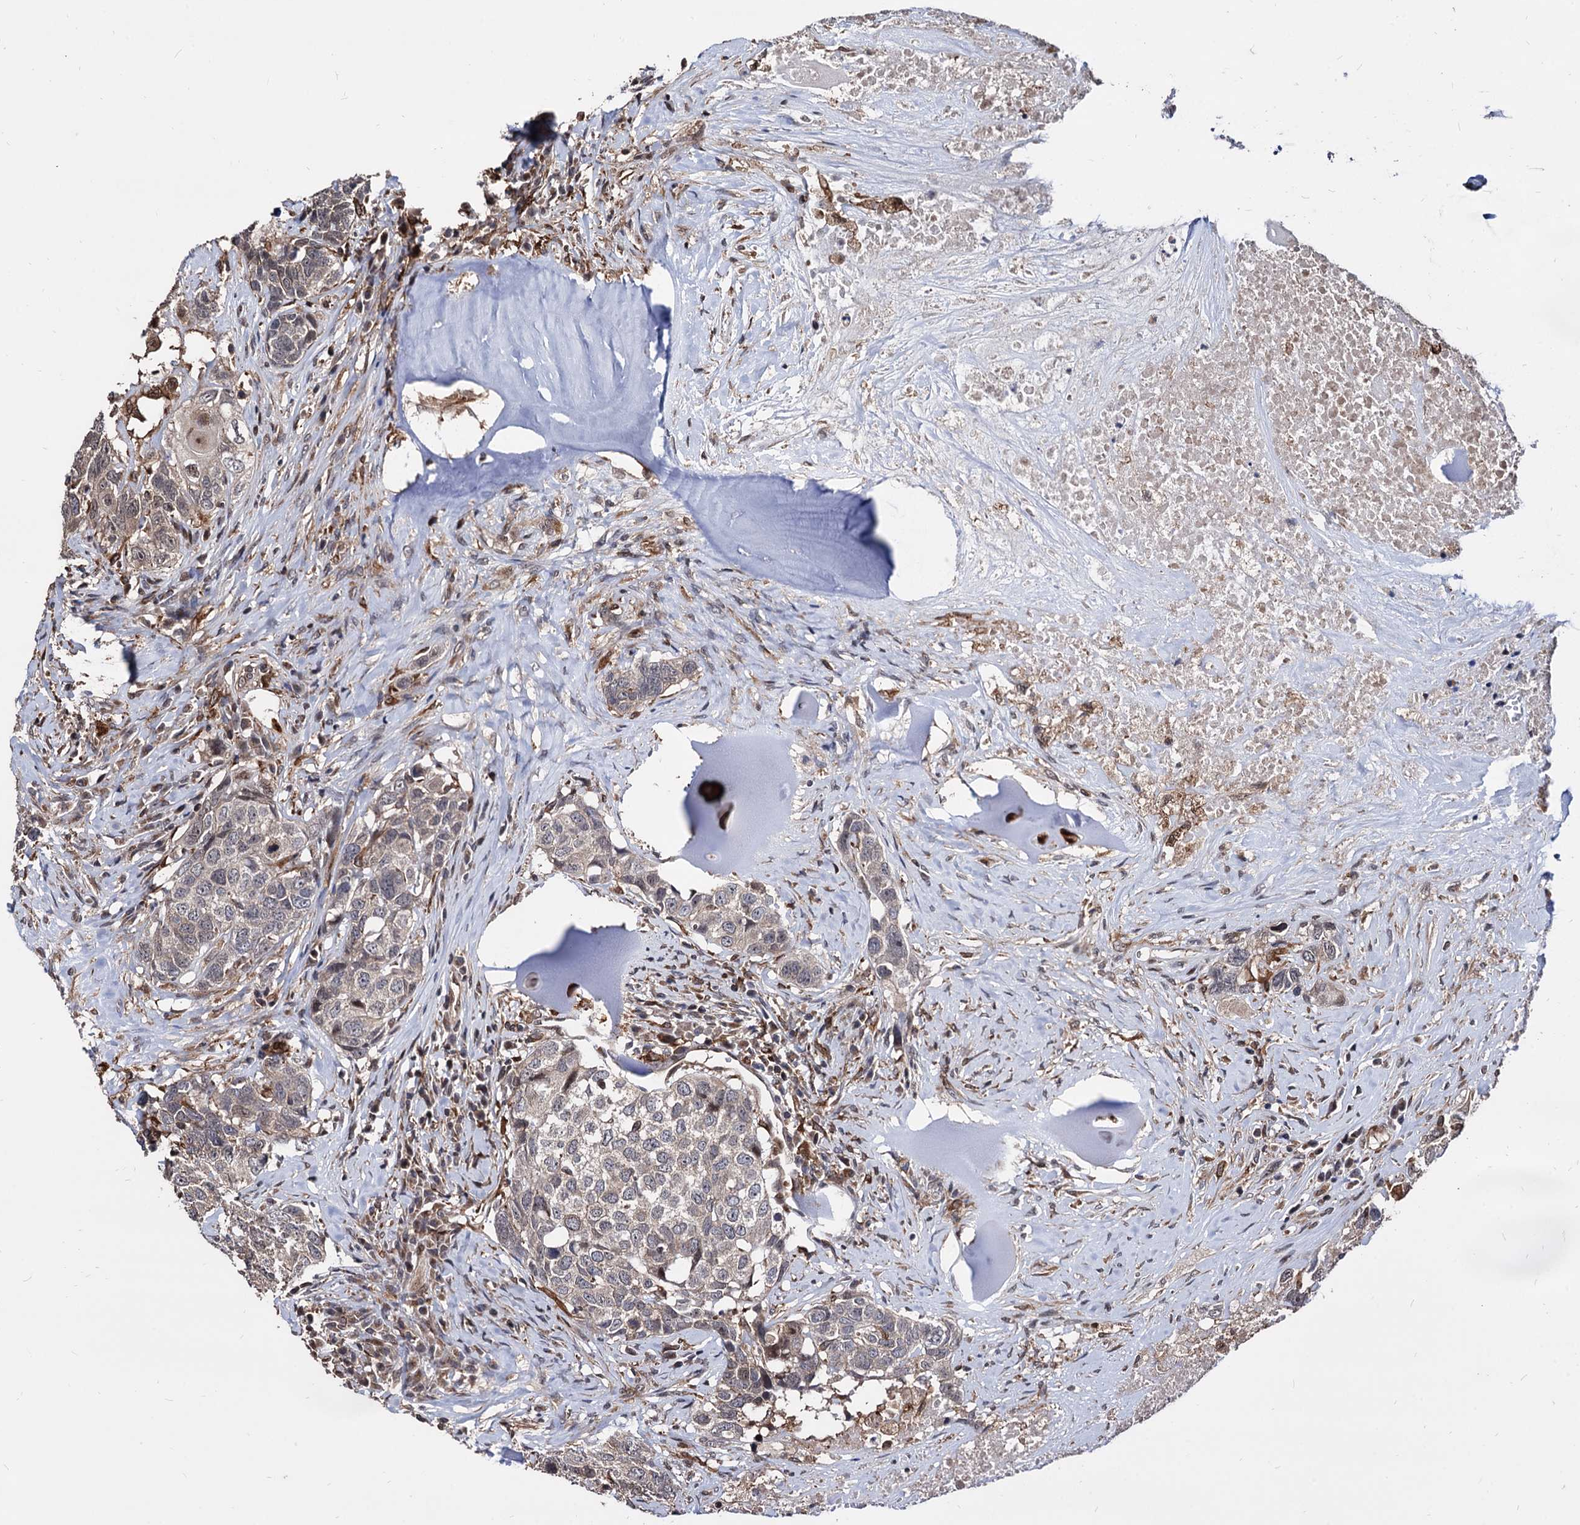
{"staining": {"intensity": "weak", "quantity": "25%-75%", "location": "cytoplasmic/membranous"}, "tissue": "head and neck cancer", "cell_type": "Tumor cells", "image_type": "cancer", "snomed": [{"axis": "morphology", "description": "Squamous cell carcinoma, NOS"}, {"axis": "topography", "description": "Head-Neck"}], "caption": "IHC of human head and neck squamous cell carcinoma shows low levels of weak cytoplasmic/membranous expression in about 25%-75% of tumor cells.", "gene": "ANKRD12", "patient": {"sex": "male", "age": 66}}